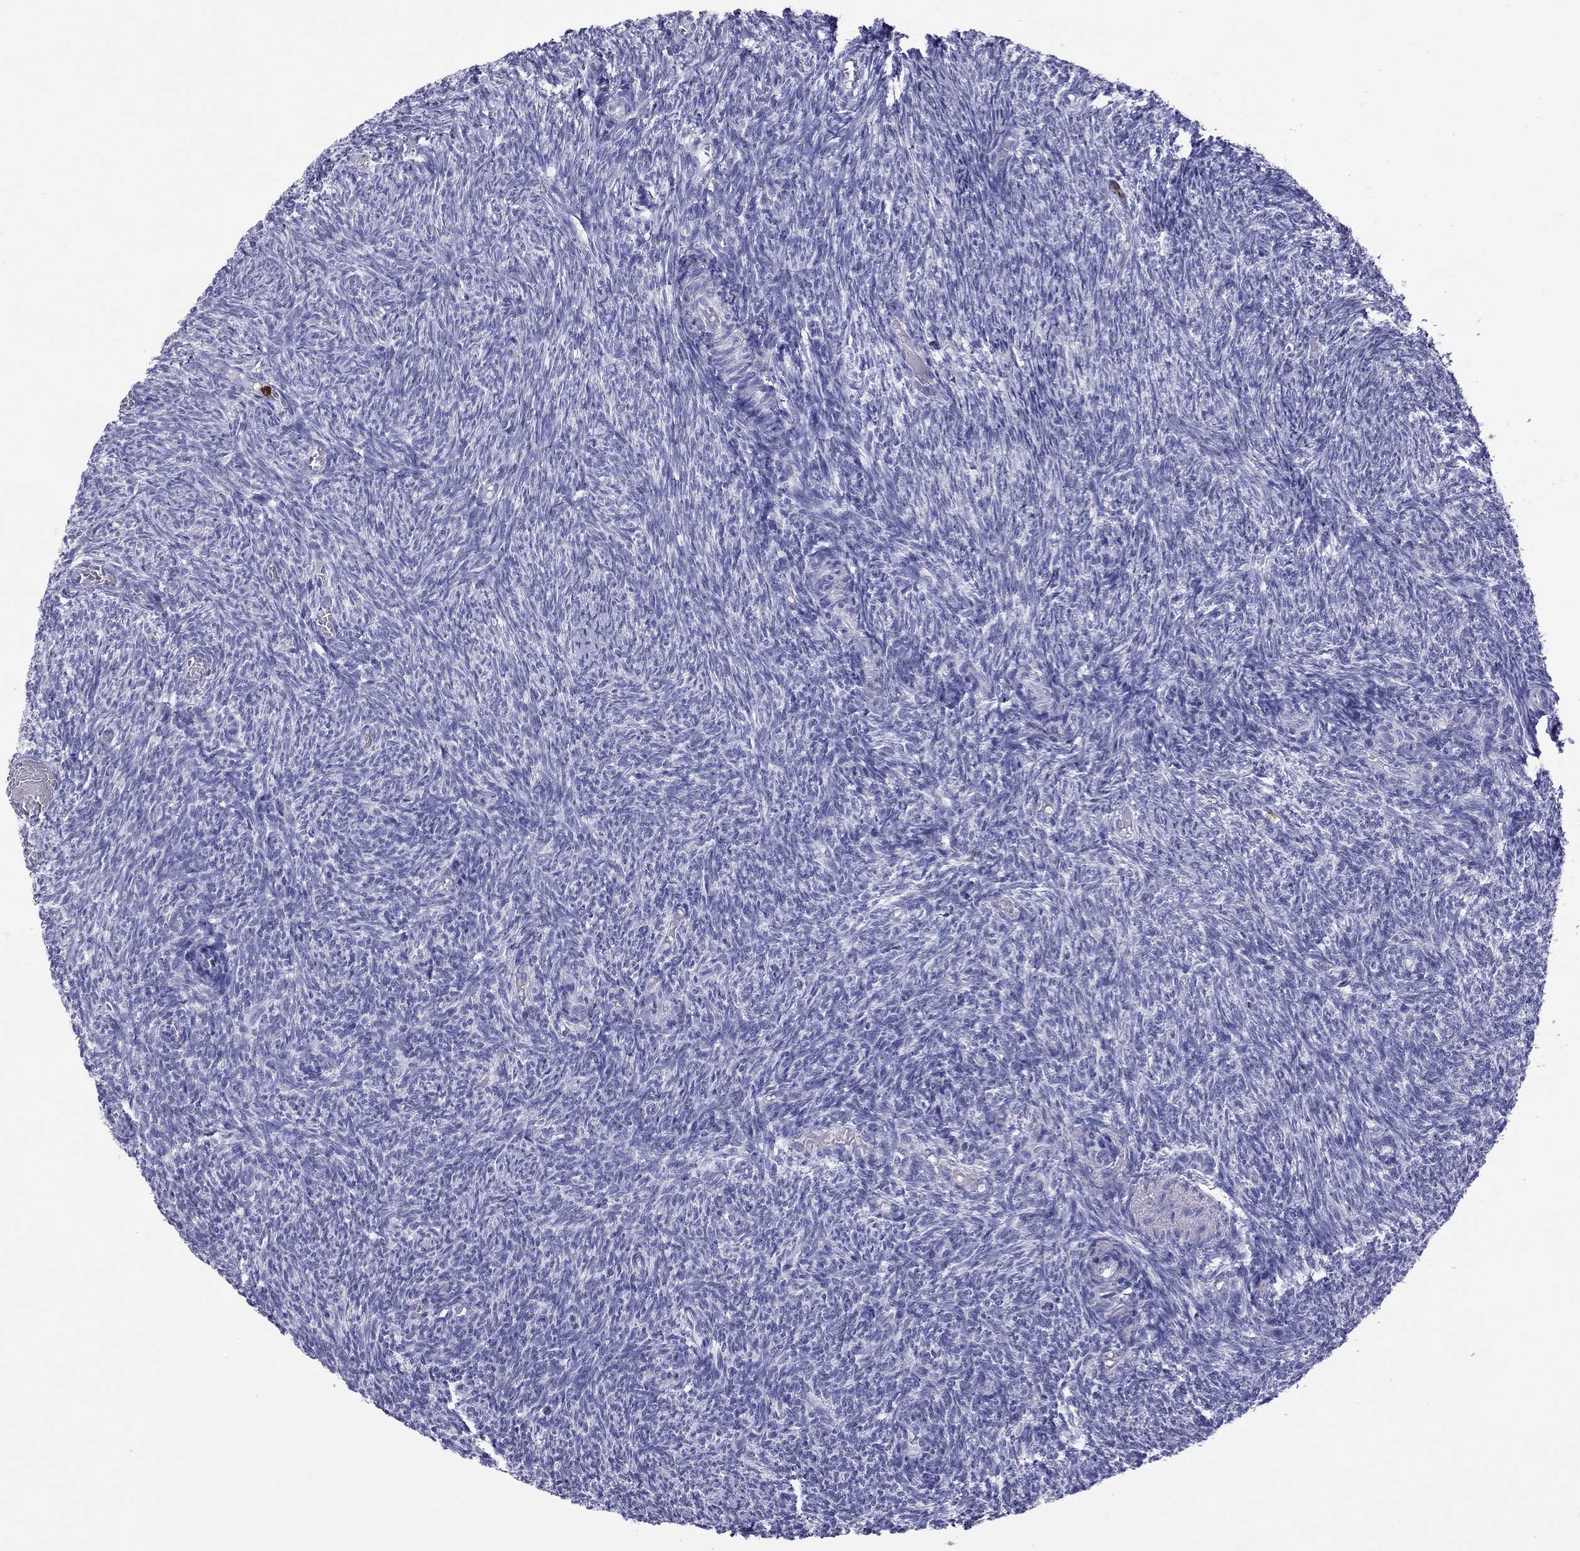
{"staining": {"intensity": "negative", "quantity": "none", "location": "none"}, "tissue": "ovary", "cell_type": "Follicle cells", "image_type": "normal", "snomed": [{"axis": "morphology", "description": "Normal tissue, NOS"}, {"axis": "topography", "description": "Ovary"}], "caption": "Human ovary stained for a protein using immunohistochemistry reveals no positivity in follicle cells.", "gene": "SLAMF1", "patient": {"sex": "female", "age": 39}}